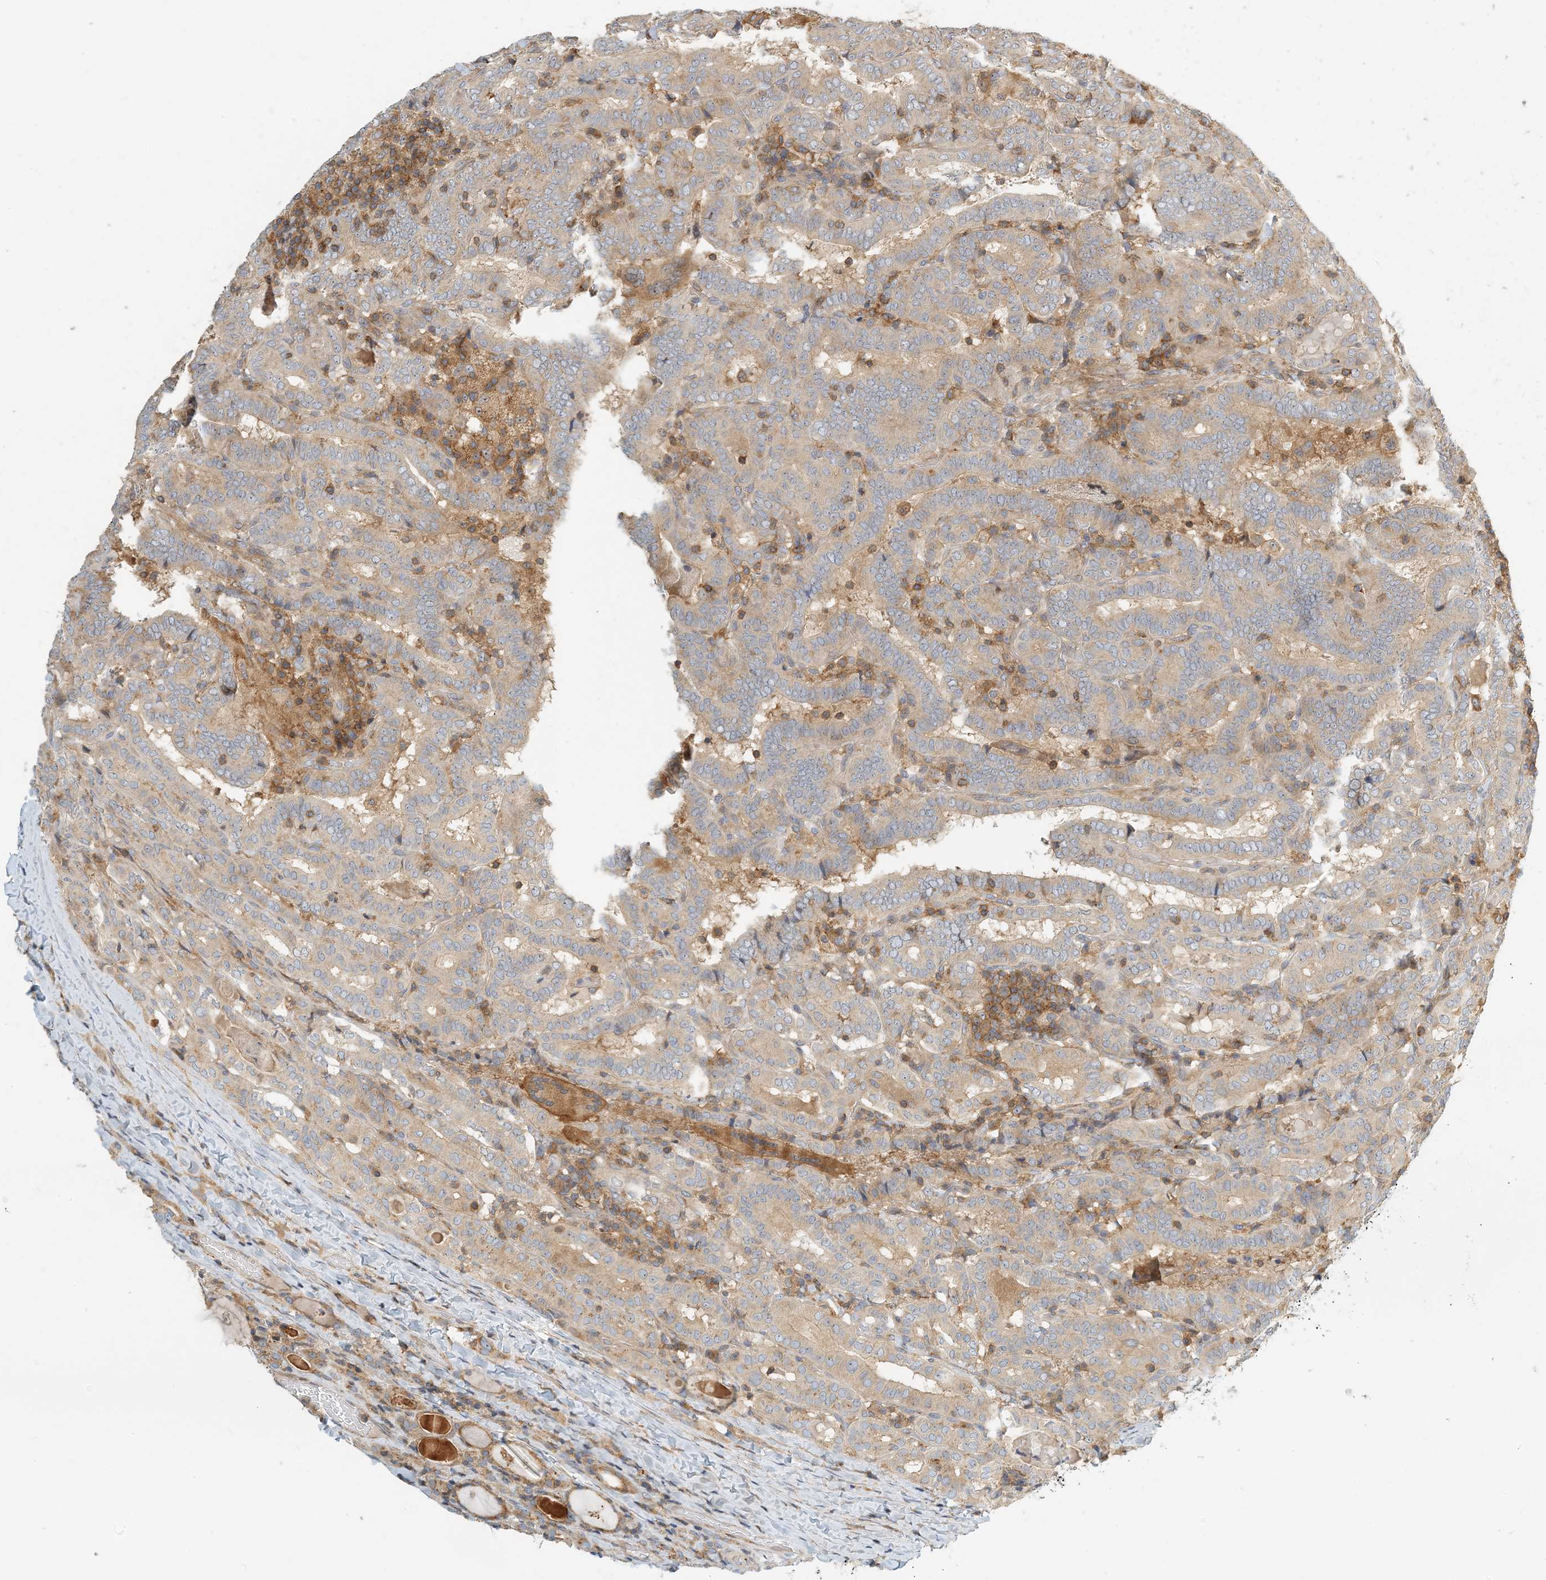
{"staining": {"intensity": "weak", "quantity": "25%-75%", "location": "cytoplasmic/membranous"}, "tissue": "thyroid cancer", "cell_type": "Tumor cells", "image_type": "cancer", "snomed": [{"axis": "morphology", "description": "Papillary adenocarcinoma, NOS"}, {"axis": "topography", "description": "Thyroid gland"}], "caption": "A high-resolution image shows immunohistochemistry (IHC) staining of thyroid cancer (papillary adenocarcinoma), which demonstrates weak cytoplasmic/membranous expression in about 25%-75% of tumor cells.", "gene": "COLEC11", "patient": {"sex": "female", "age": 72}}